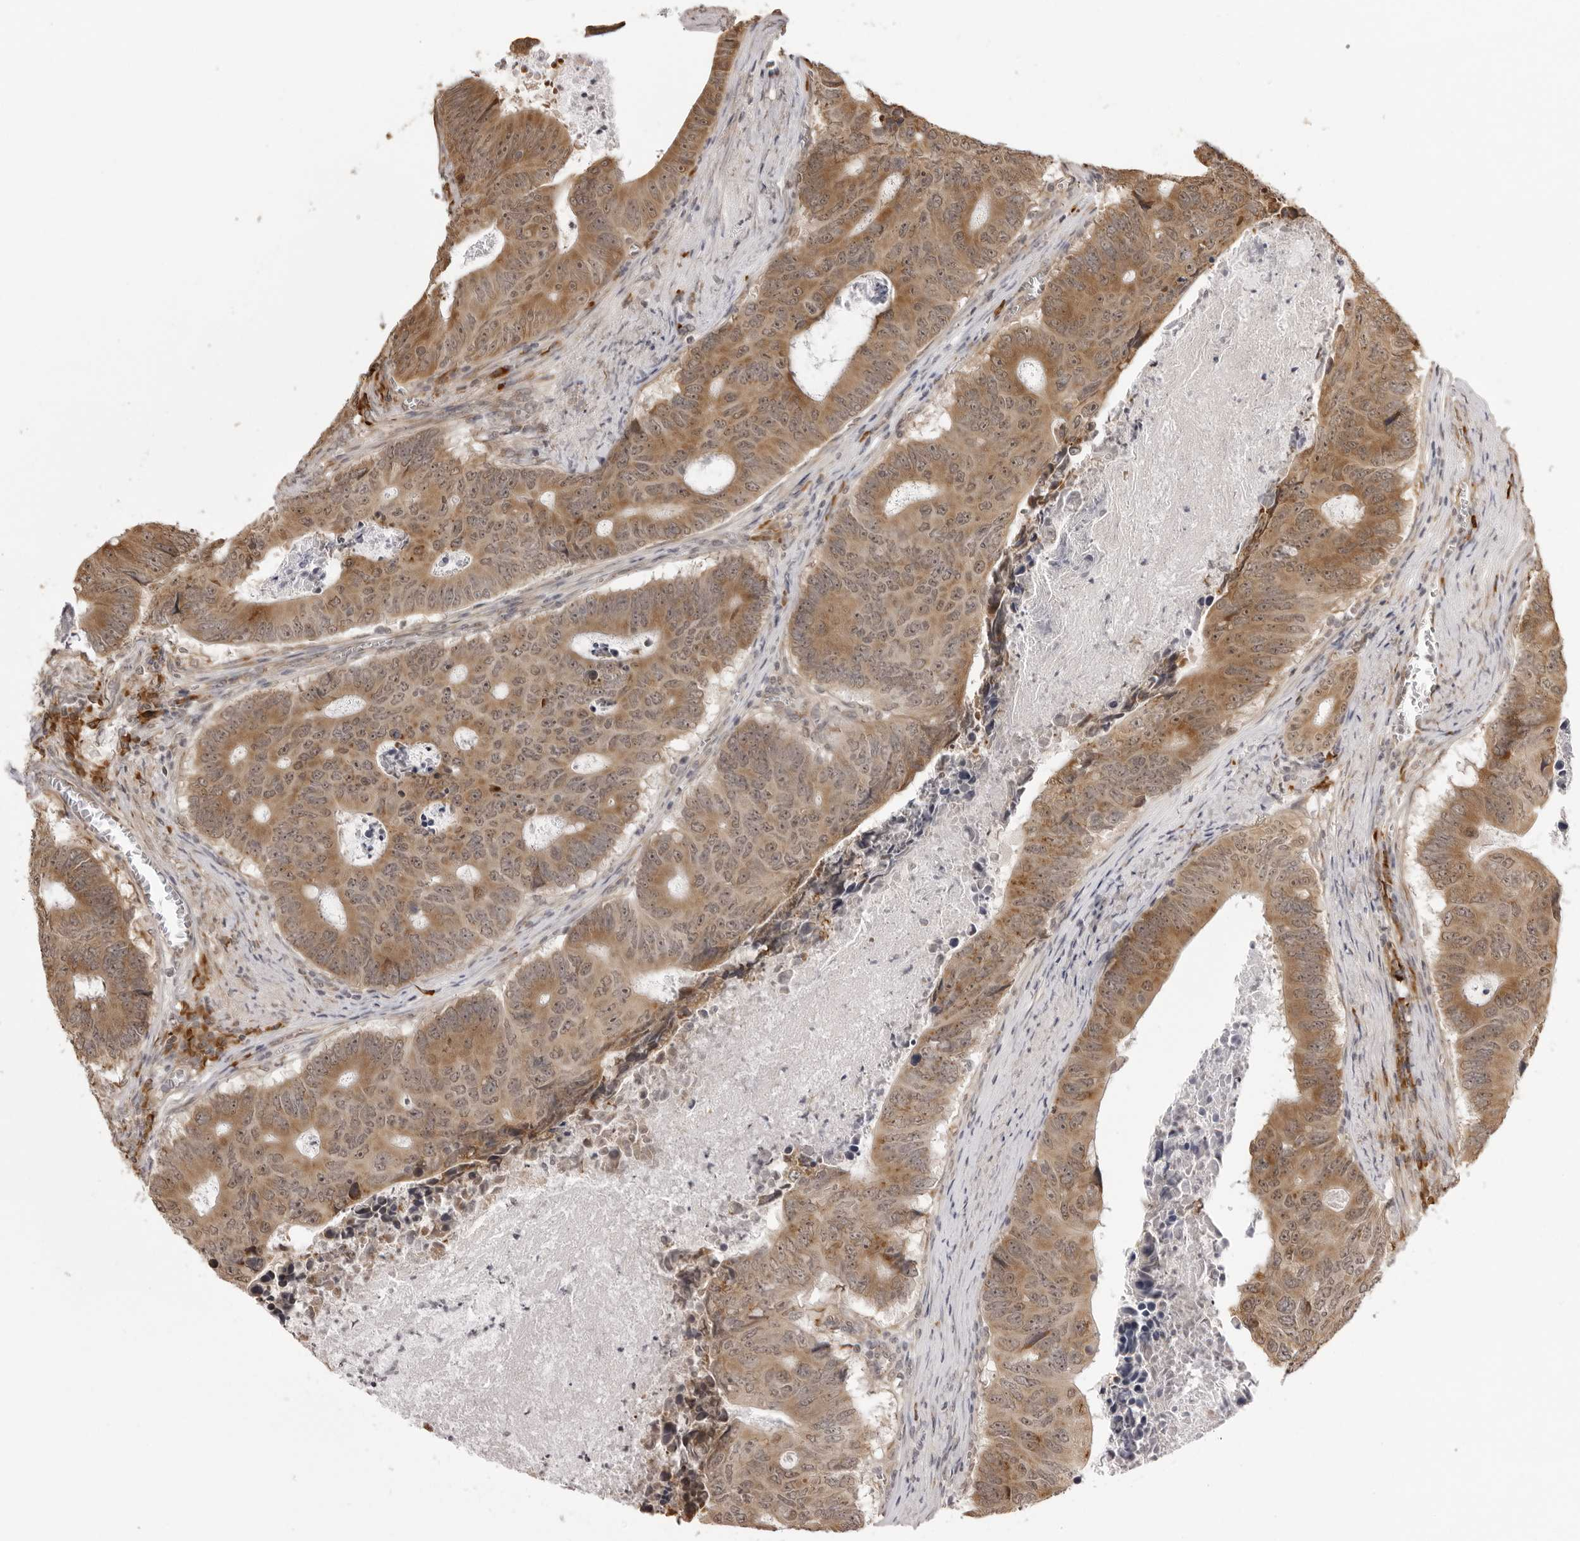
{"staining": {"intensity": "moderate", "quantity": ">75%", "location": "cytoplasmic/membranous,nuclear"}, "tissue": "colorectal cancer", "cell_type": "Tumor cells", "image_type": "cancer", "snomed": [{"axis": "morphology", "description": "Adenocarcinoma, NOS"}, {"axis": "topography", "description": "Colon"}], "caption": "Immunohistochemistry (IHC) of colorectal cancer (adenocarcinoma) shows medium levels of moderate cytoplasmic/membranous and nuclear staining in approximately >75% of tumor cells.", "gene": "ZC3H11A", "patient": {"sex": "male", "age": 87}}